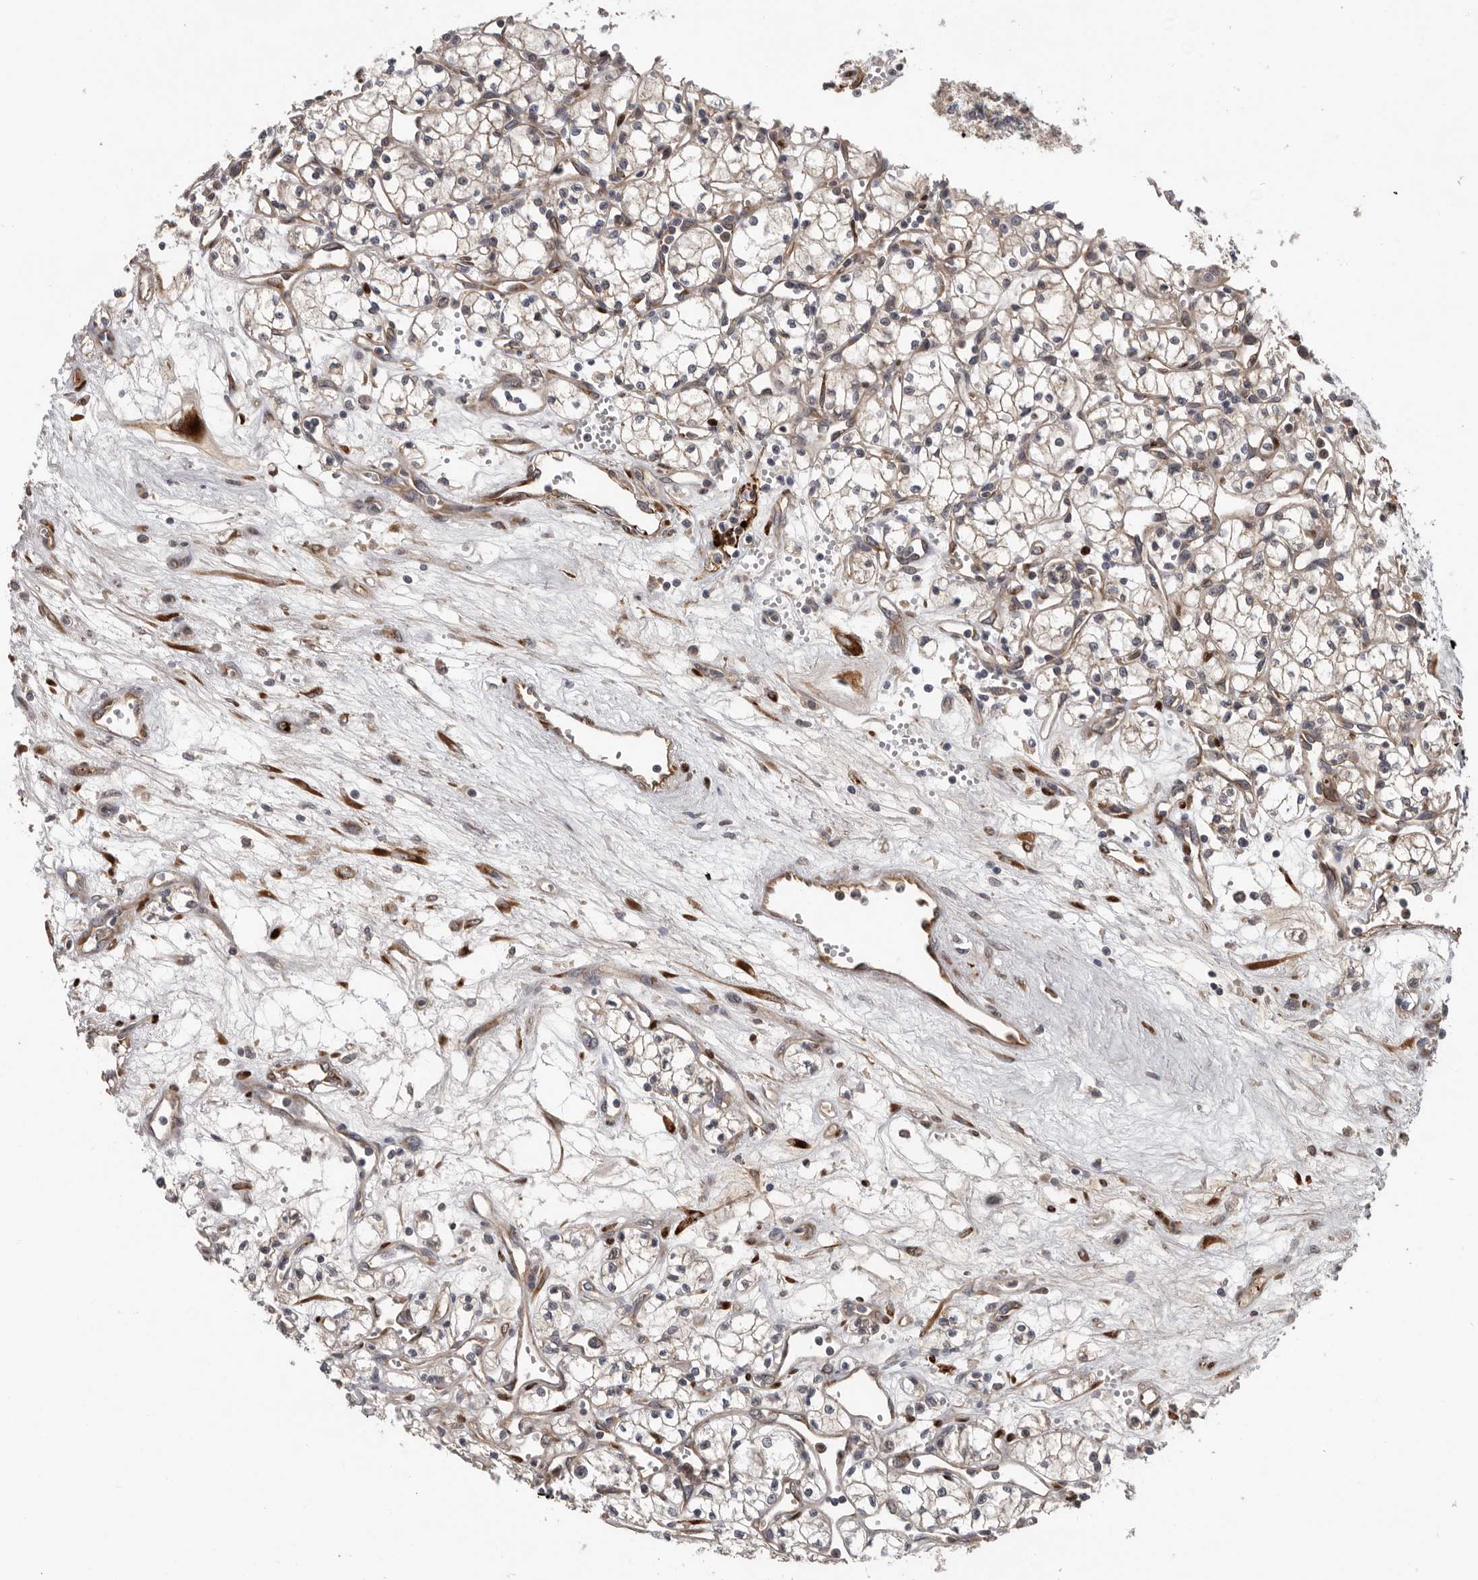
{"staining": {"intensity": "weak", "quantity": ">75%", "location": "cytoplasmic/membranous"}, "tissue": "renal cancer", "cell_type": "Tumor cells", "image_type": "cancer", "snomed": [{"axis": "morphology", "description": "Adenocarcinoma, NOS"}, {"axis": "topography", "description": "Kidney"}], "caption": "Tumor cells reveal low levels of weak cytoplasmic/membranous staining in approximately >75% of cells in human renal cancer.", "gene": "MTF1", "patient": {"sex": "male", "age": 59}}